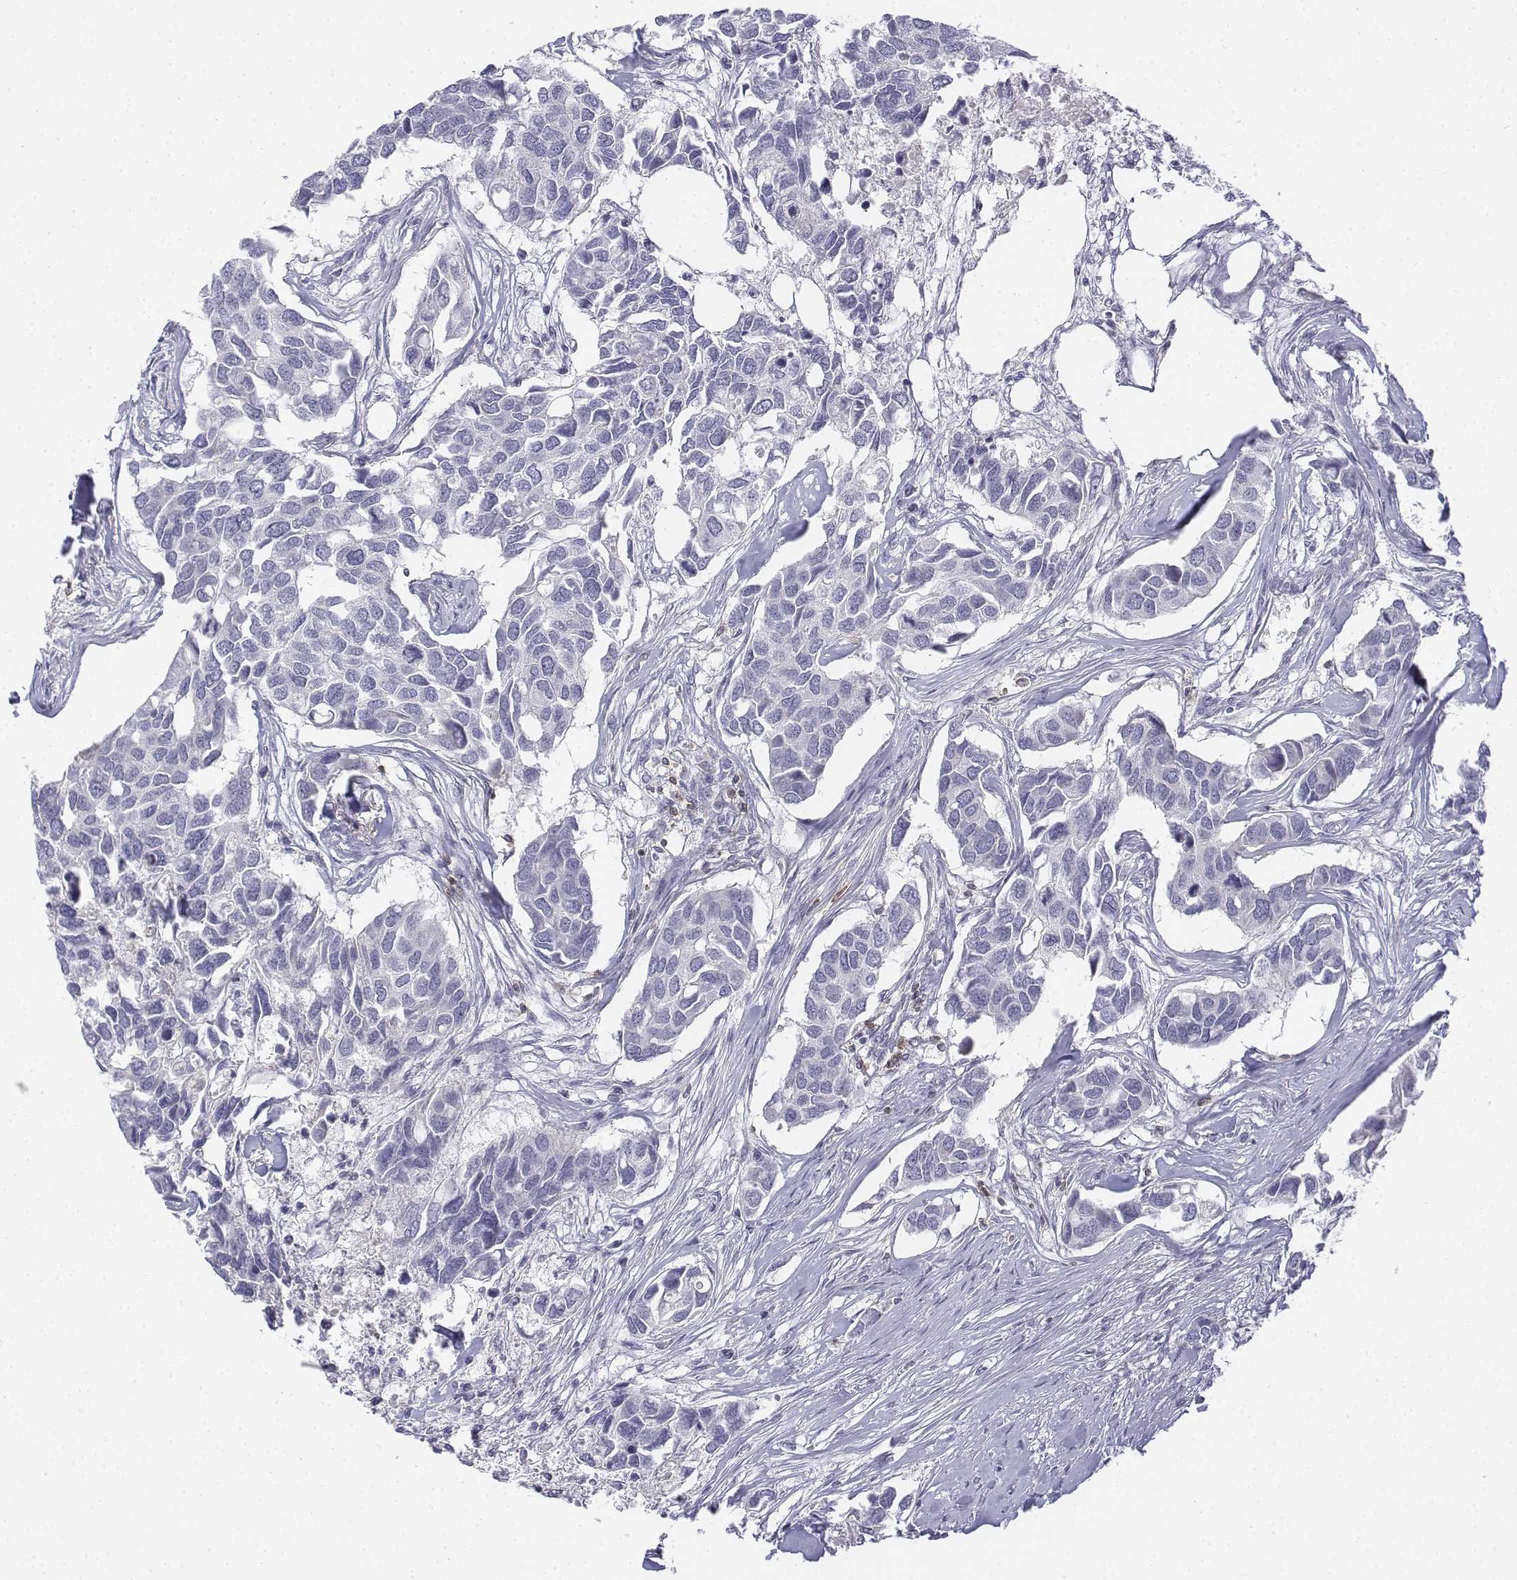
{"staining": {"intensity": "negative", "quantity": "none", "location": "none"}, "tissue": "breast cancer", "cell_type": "Tumor cells", "image_type": "cancer", "snomed": [{"axis": "morphology", "description": "Duct carcinoma"}, {"axis": "topography", "description": "Breast"}], "caption": "This is an immunohistochemistry (IHC) image of breast invasive ductal carcinoma. There is no expression in tumor cells.", "gene": "CD3E", "patient": {"sex": "female", "age": 83}}